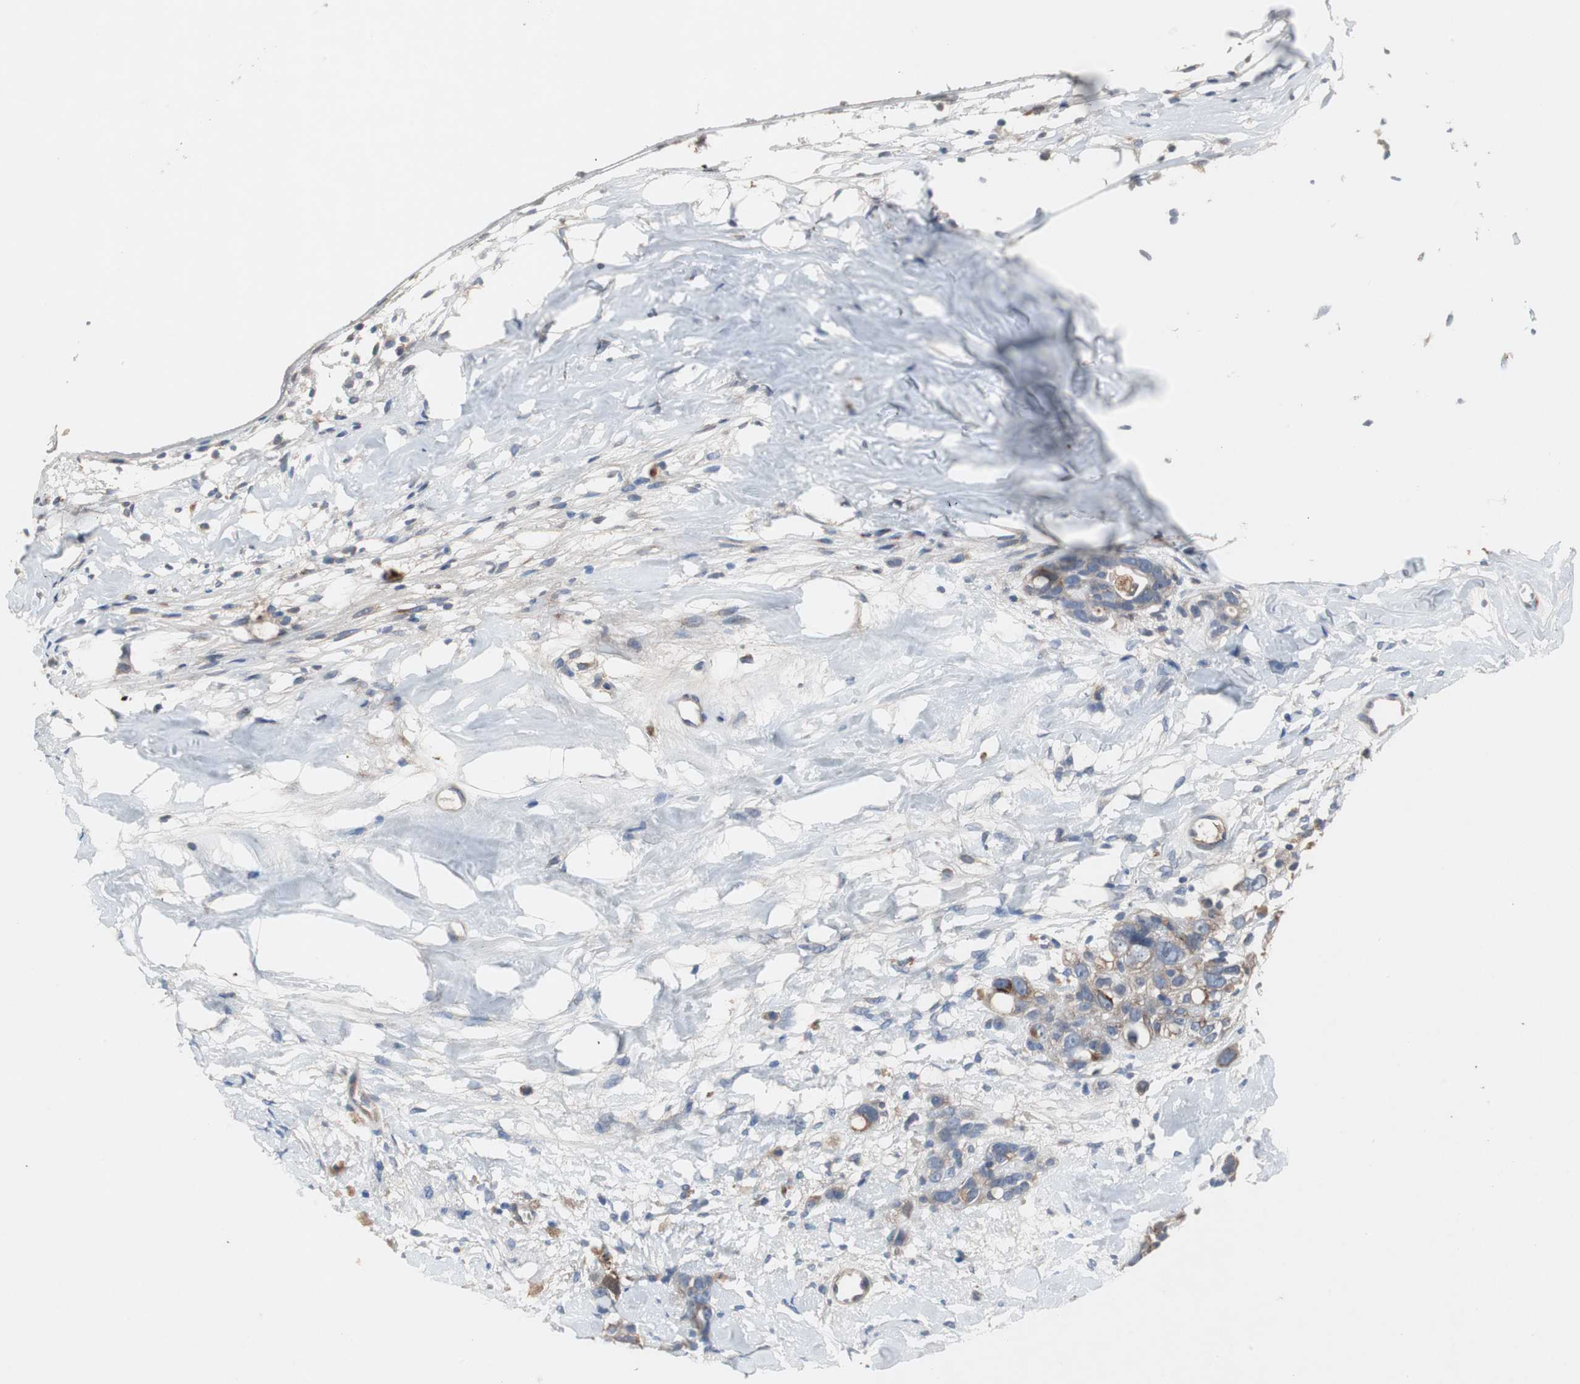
{"staining": {"intensity": "weak", "quantity": "25%-75%", "location": "cytoplasmic/membranous"}, "tissue": "ovarian cancer", "cell_type": "Tumor cells", "image_type": "cancer", "snomed": [{"axis": "morphology", "description": "Cystadenocarcinoma, serous, NOS"}, {"axis": "topography", "description": "Ovary"}], "caption": "Ovarian cancer (serous cystadenocarcinoma) tissue reveals weak cytoplasmic/membranous expression in about 25%-75% of tumor cells, visualized by immunohistochemistry.", "gene": "SORT1", "patient": {"sex": "female", "age": 66}}